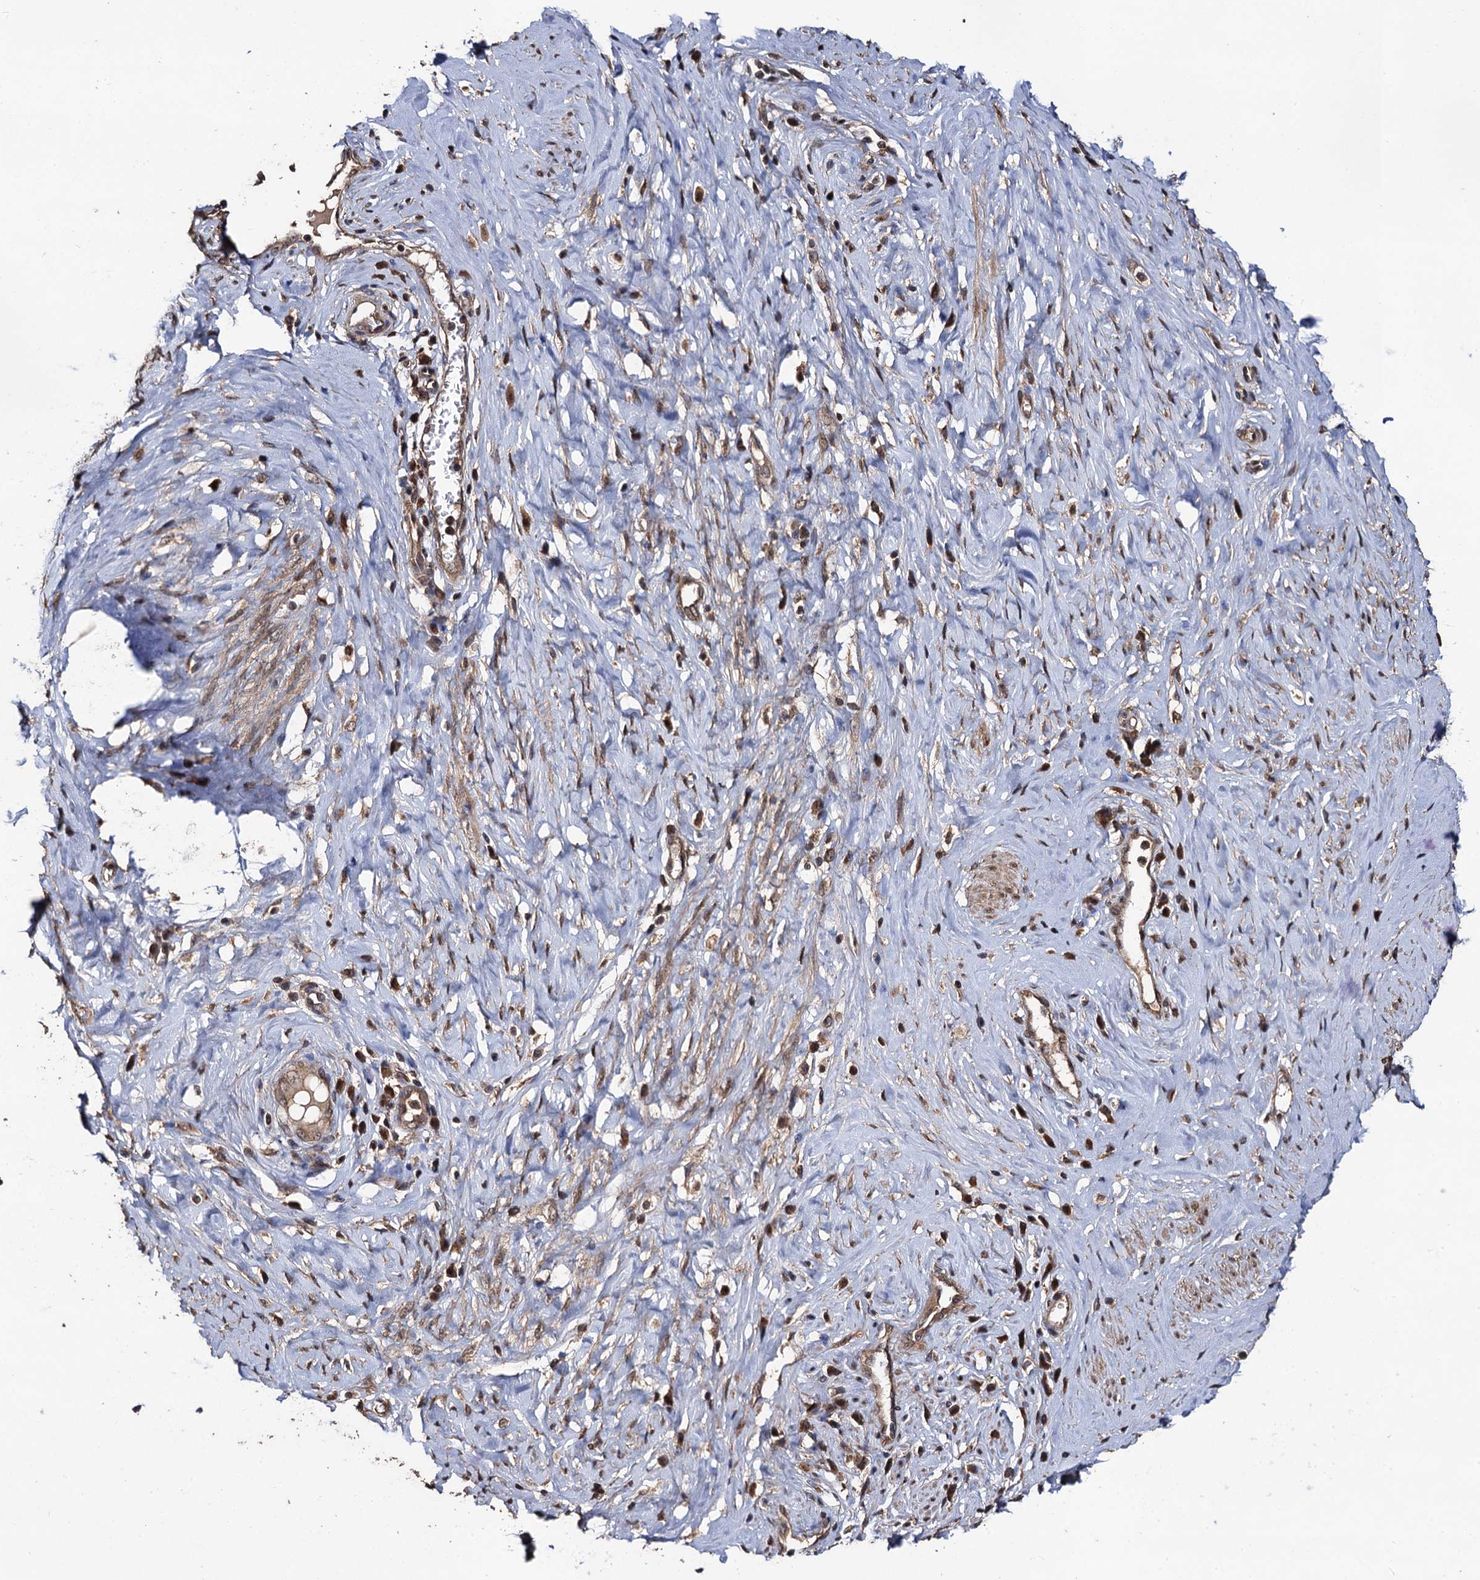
{"staining": {"intensity": "moderate", "quantity": ">75%", "location": "cytoplasmic/membranous"}, "tissue": "cervical cancer", "cell_type": "Tumor cells", "image_type": "cancer", "snomed": [{"axis": "morphology", "description": "Squamous cell carcinoma, NOS"}, {"axis": "topography", "description": "Cervix"}], "caption": "Immunohistochemical staining of cervical cancer exhibits medium levels of moderate cytoplasmic/membranous staining in approximately >75% of tumor cells.", "gene": "MIER2", "patient": {"sex": "female", "age": 46}}